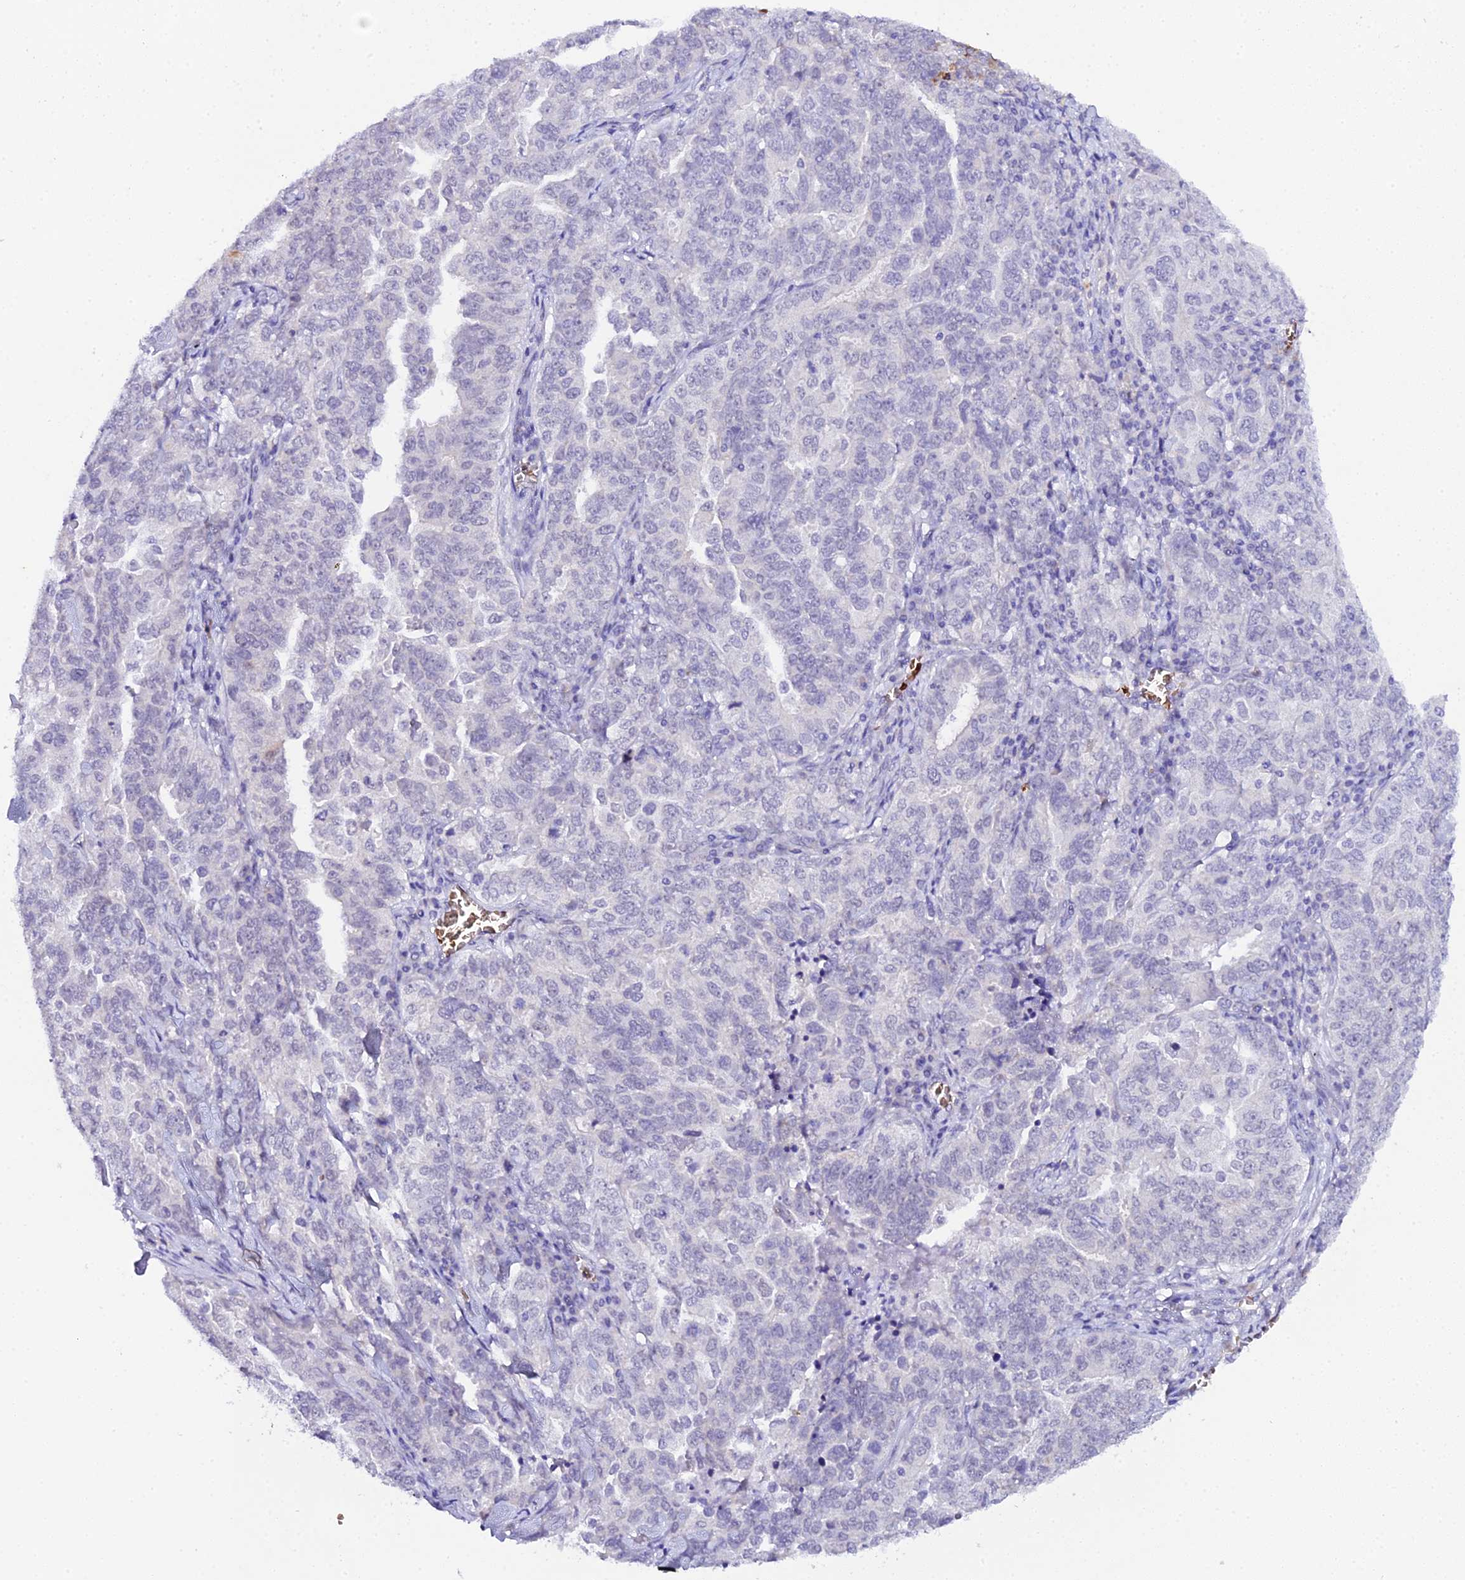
{"staining": {"intensity": "negative", "quantity": "none", "location": "none"}, "tissue": "ovarian cancer", "cell_type": "Tumor cells", "image_type": "cancer", "snomed": [{"axis": "morphology", "description": "Carcinoma, endometroid"}, {"axis": "topography", "description": "Ovary"}], "caption": "Immunohistochemistry (IHC) of human endometroid carcinoma (ovarian) displays no expression in tumor cells.", "gene": "CFAP45", "patient": {"sex": "female", "age": 62}}